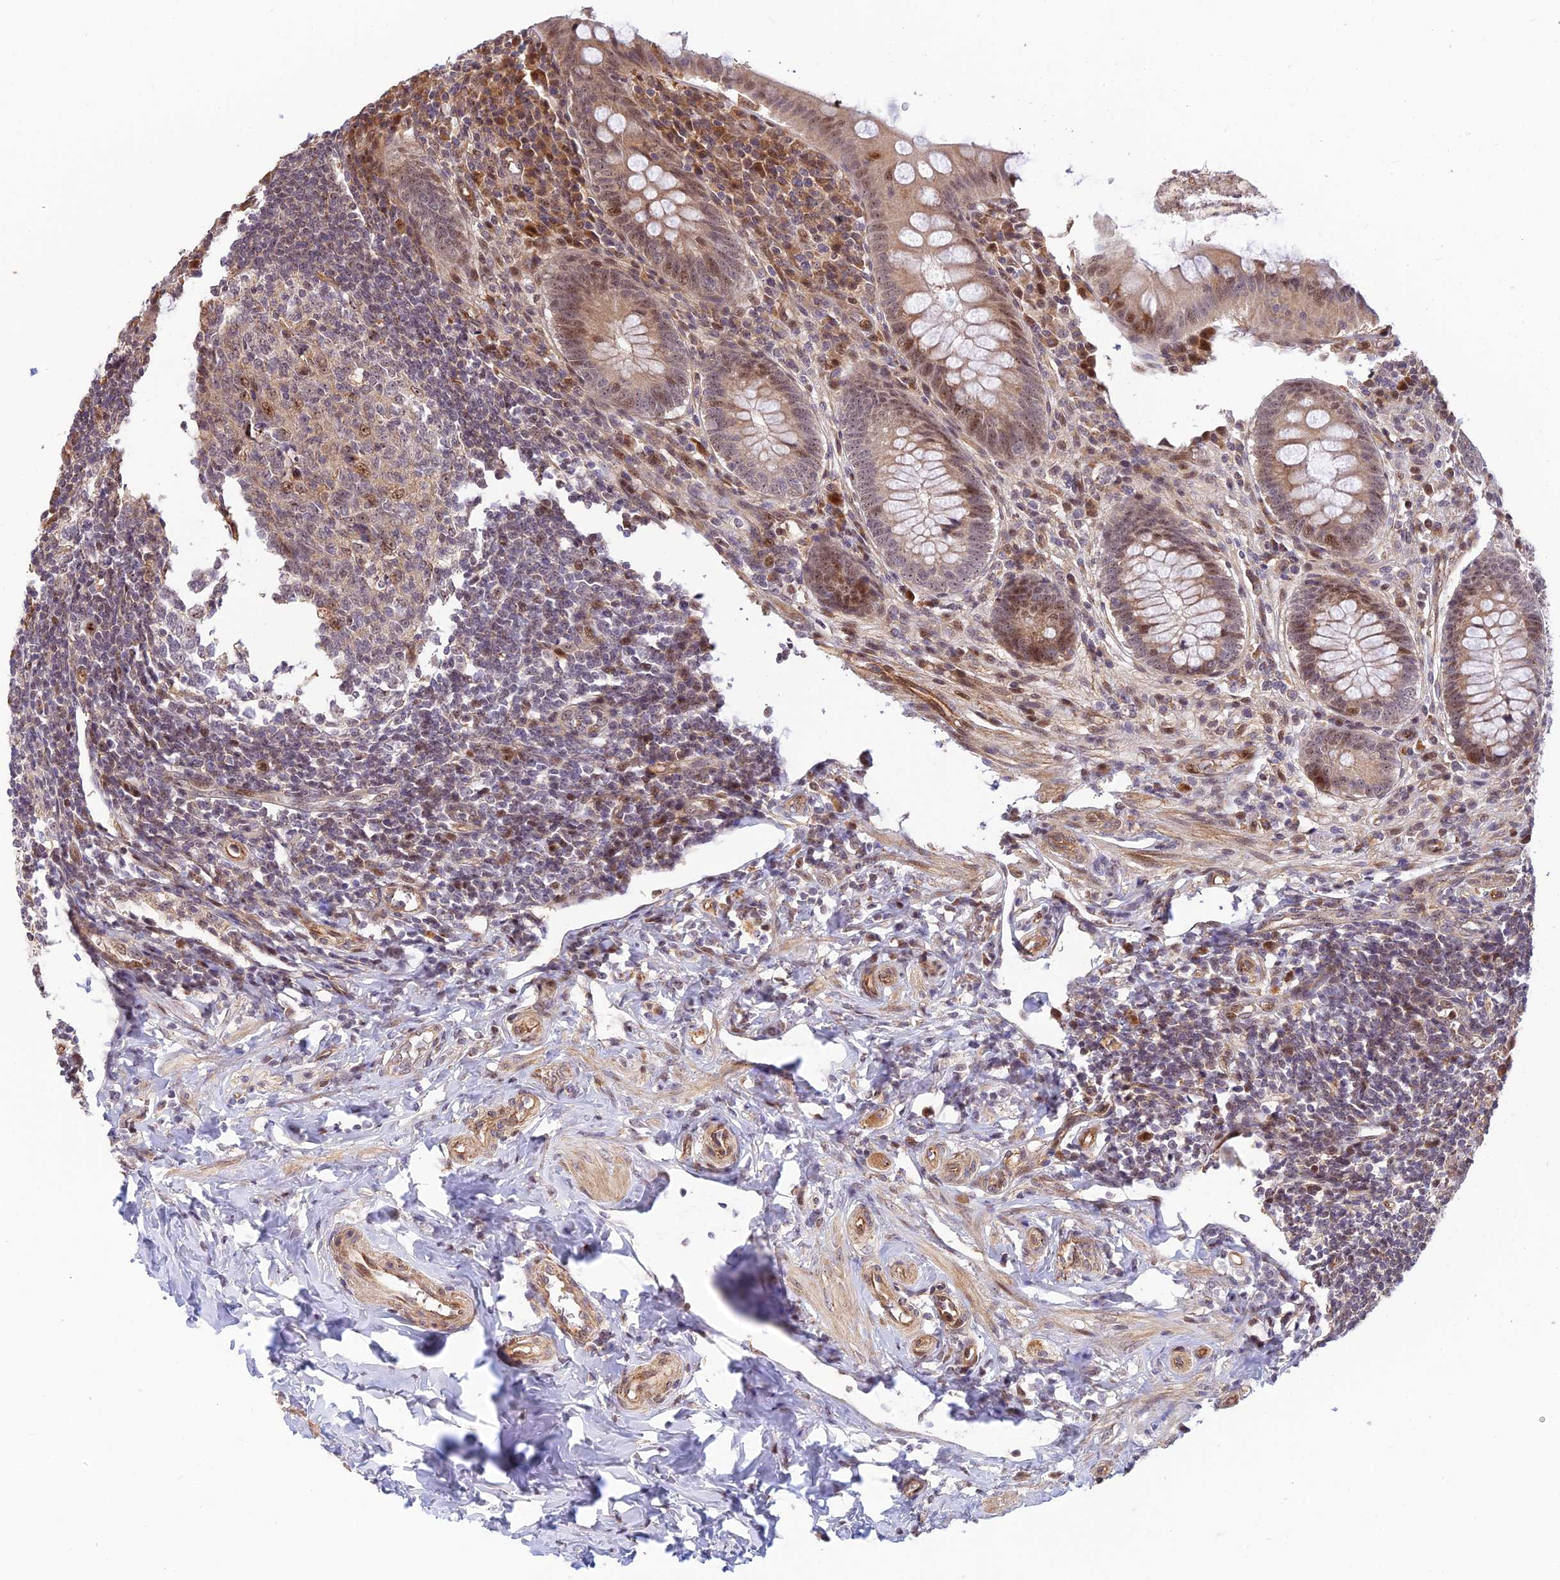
{"staining": {"intensity": "moderate", "quantity": "25%-75%", "location": "cytoplasmic/membranous,nuclear"}, "tissue": "appendix", "cell_type": "Glandular cells", "image_type": "normal", "snomed": [{"axis": "morphology", "description": "Normal tissue, NOS"}, {"axis": "topography", "description": "Appendix"}], "caption": "Benign appendix reveals moderate cytoplasmic/membranous,nuclear positivity in approximately 25%-75% of glandular cells.", "gene": "UFSP2", "patient": {"sex": "female", "age": 33}}